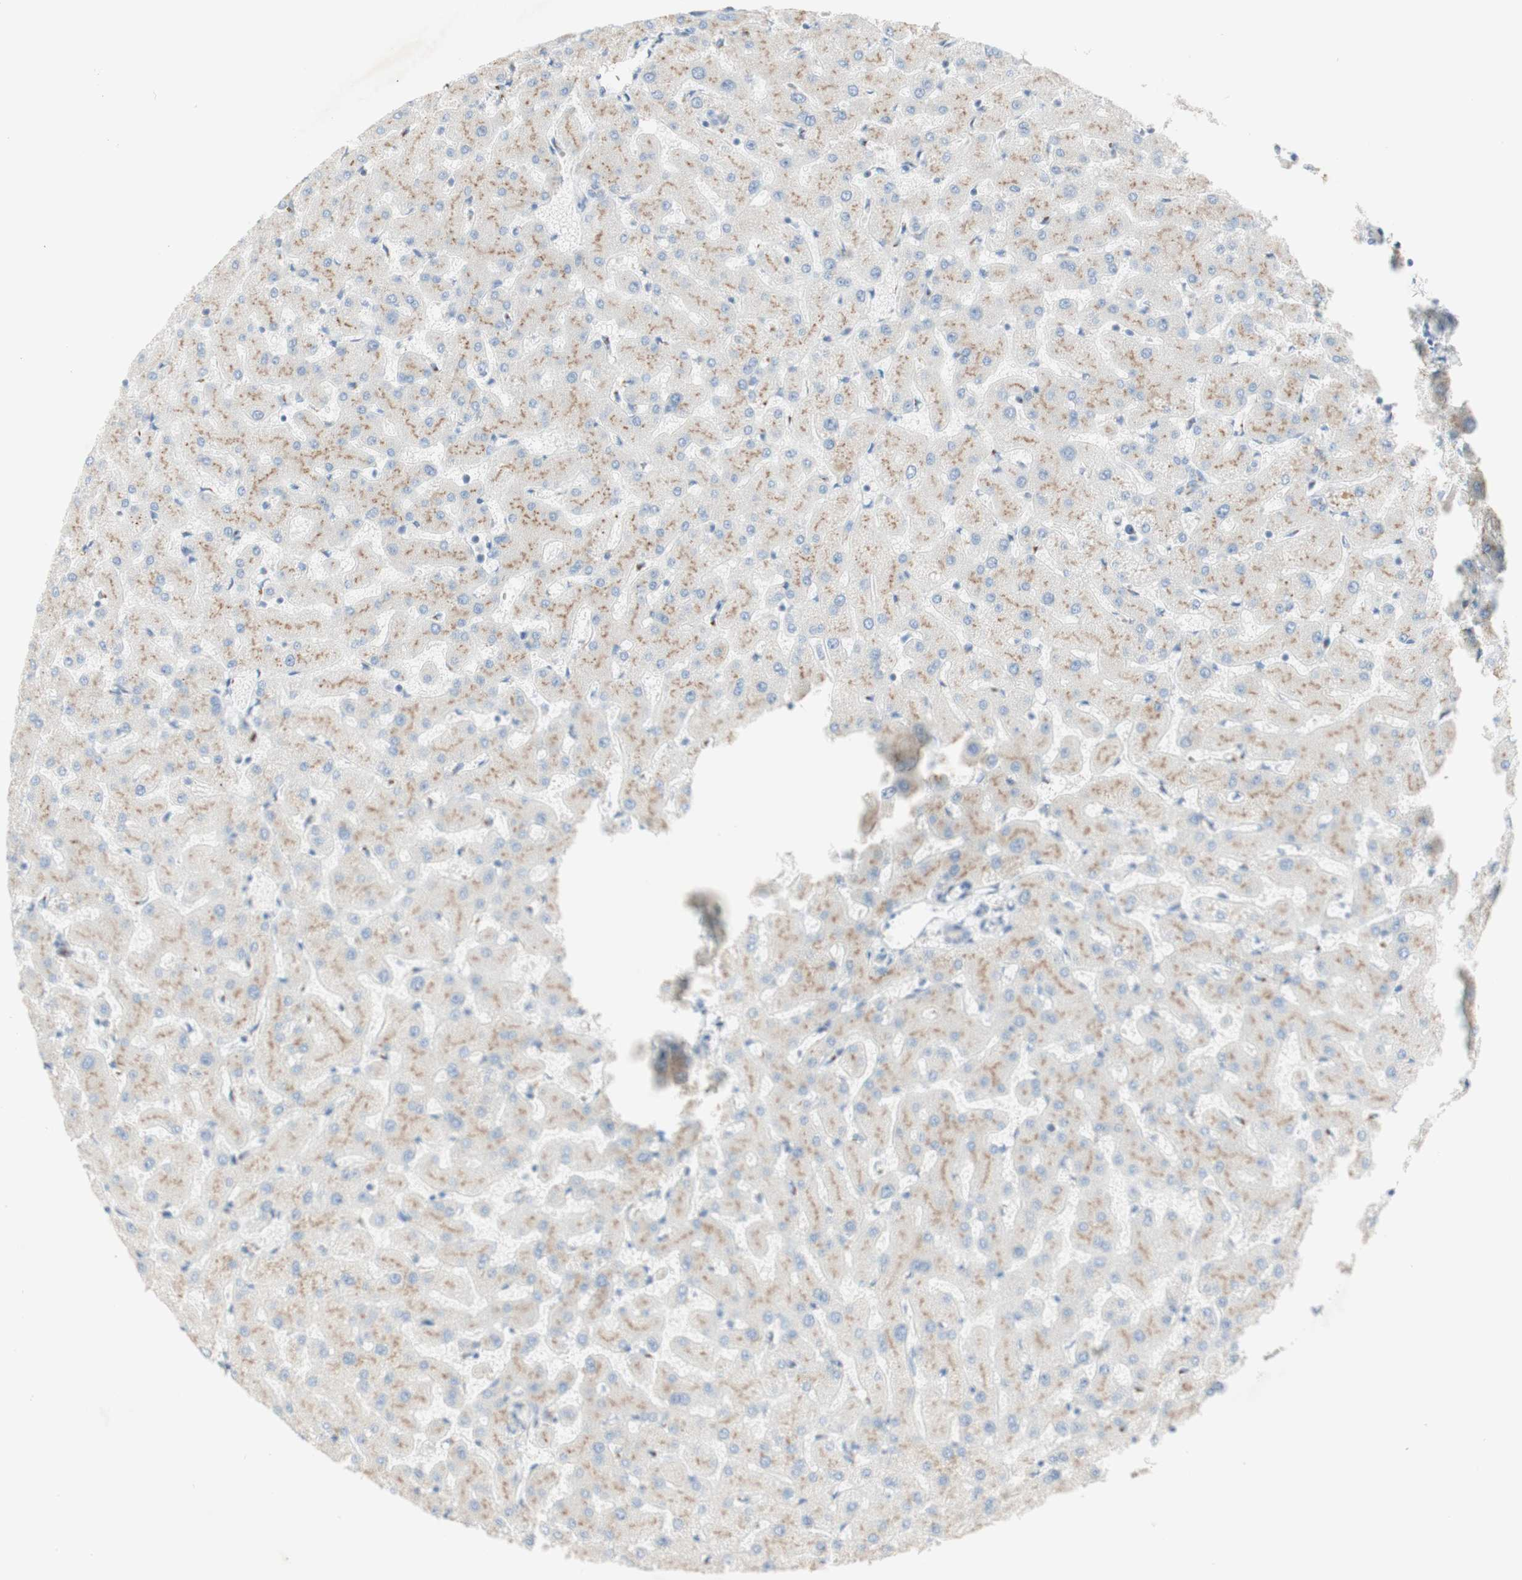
{"staining": {"intensity": "weak", "quantity": ">75%", "location": "cytoplasmic/membranous"}, "tissue": "liver", "cell_type": "Cholangiocytes", "image_type": "normal", "snomed": [{"axis": "morphology", "description": "Normal tissue, NOS"}, {"axis": "topography", "description": "Liver"}], "caption": "Immunohistochemical staining of normal liver demonstrates low levels of weak cytoplasmic/membranous expression in about >75% of cholangiocytes.", "gene": "MANEA", "patient": {"sex": "female", "age": 63}}